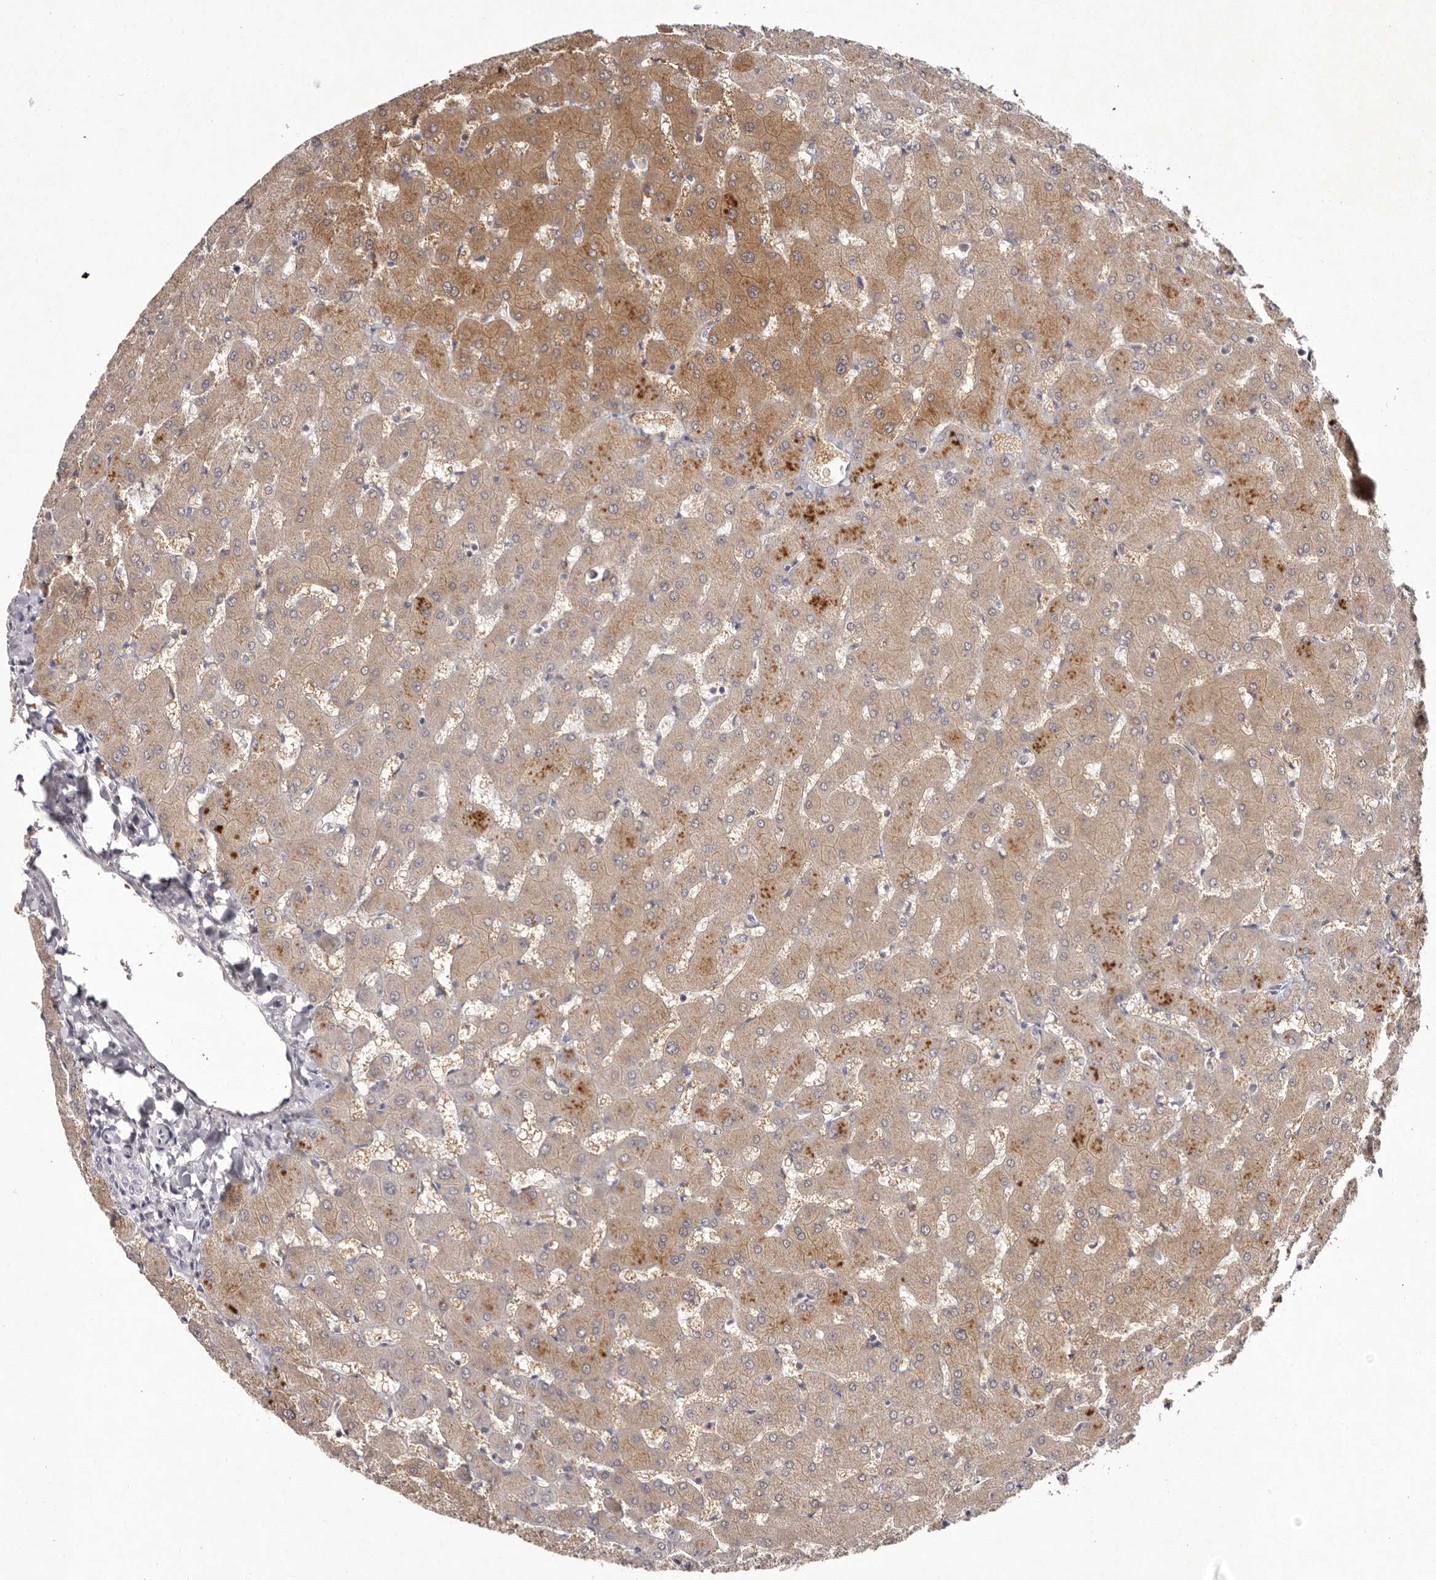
{"staining": {"intensity": "negative", "quantity": "none", "location": "none"}, "tissue": "liver", "cell_type": "Cholangiocytes", "image_type": "normal", "snomed": [{"axis": "morphology", "description": "Normal tissue, NOS"}, {"axis": "topography", "description": "Liver"}], "caption": "Immunohistochemistry (IHC) histopathology image of benign human liver stained for a protein (brown), which displays no staining in cholangiocytes.", "gene": "SCUBE2", "patient": {"sex": "female", "age": 63}}